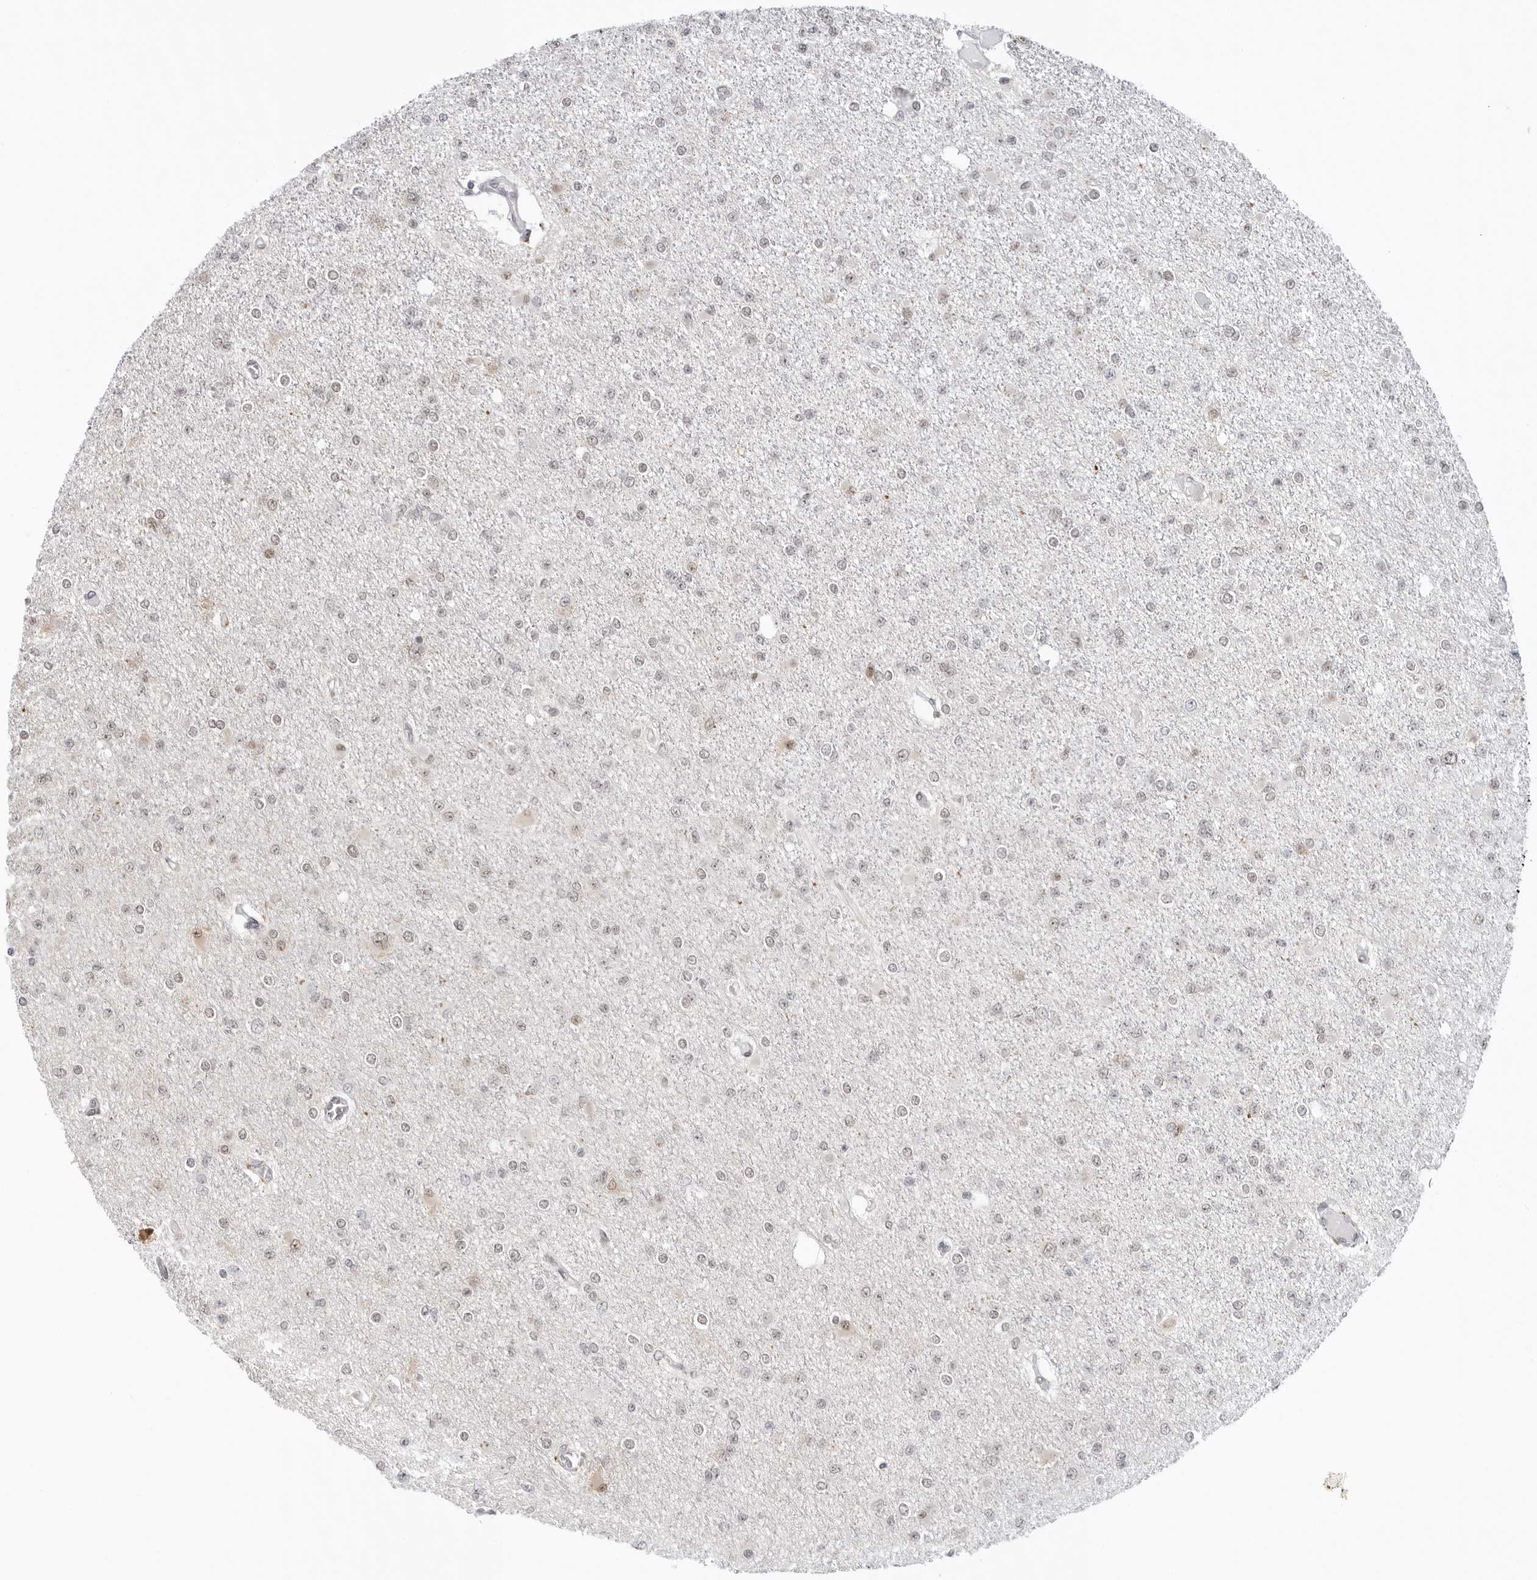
{"staining": {"intensity": "negative", "quantity": "none", "location": "none"}, "tissue": "glioma", "cell_type": "Tumor cells", "image_type": "cancer", "snomed": [{"axis": "morphology", "description": "Glioma, malignant, Low grade"}, {"axis": "topography", "description": "Brain"}], "caption": "Tumor cells are negative for protein expression in human glioma.", "gene": "FOXK2", "patient": {"sex": "female", "age": 22}}